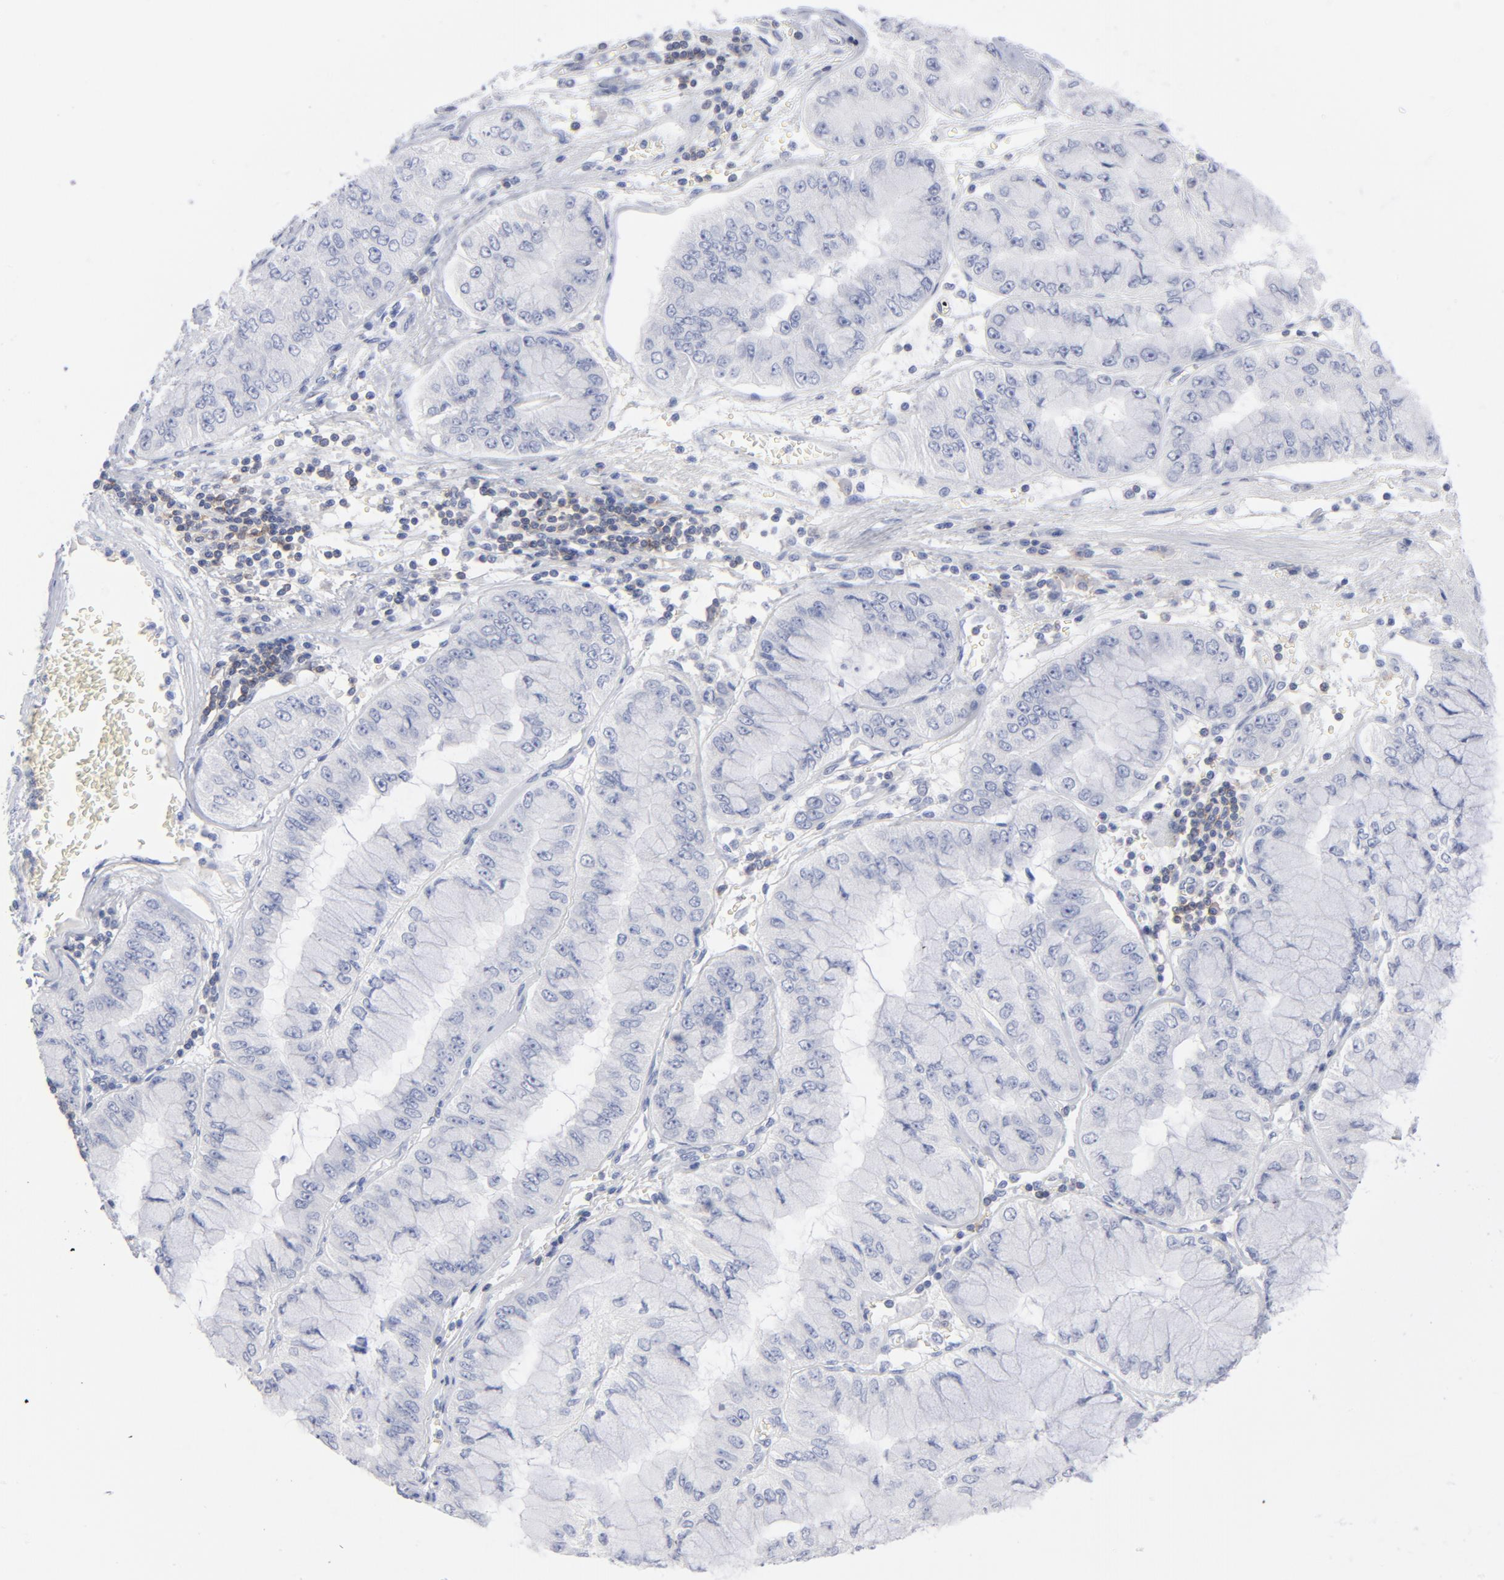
{"staining": {"intensity": "negative", "quantity": "none", "location": "none"}, "tissue": "liver cancer", "cell_type": "Tumor cells", "image_type": "cancer", "snomed": [{"axis": "morphology", "description": "Cholangiocarcinoma"}, {"axis": "topography", "description": "Liver"}], "caption": "Immunohistochemistry (IHC) of human liver cancer demonstrates no positivity in tumor cells.", "gene": "P2RY8", "patient": {"sex": "female", "age": 79}}